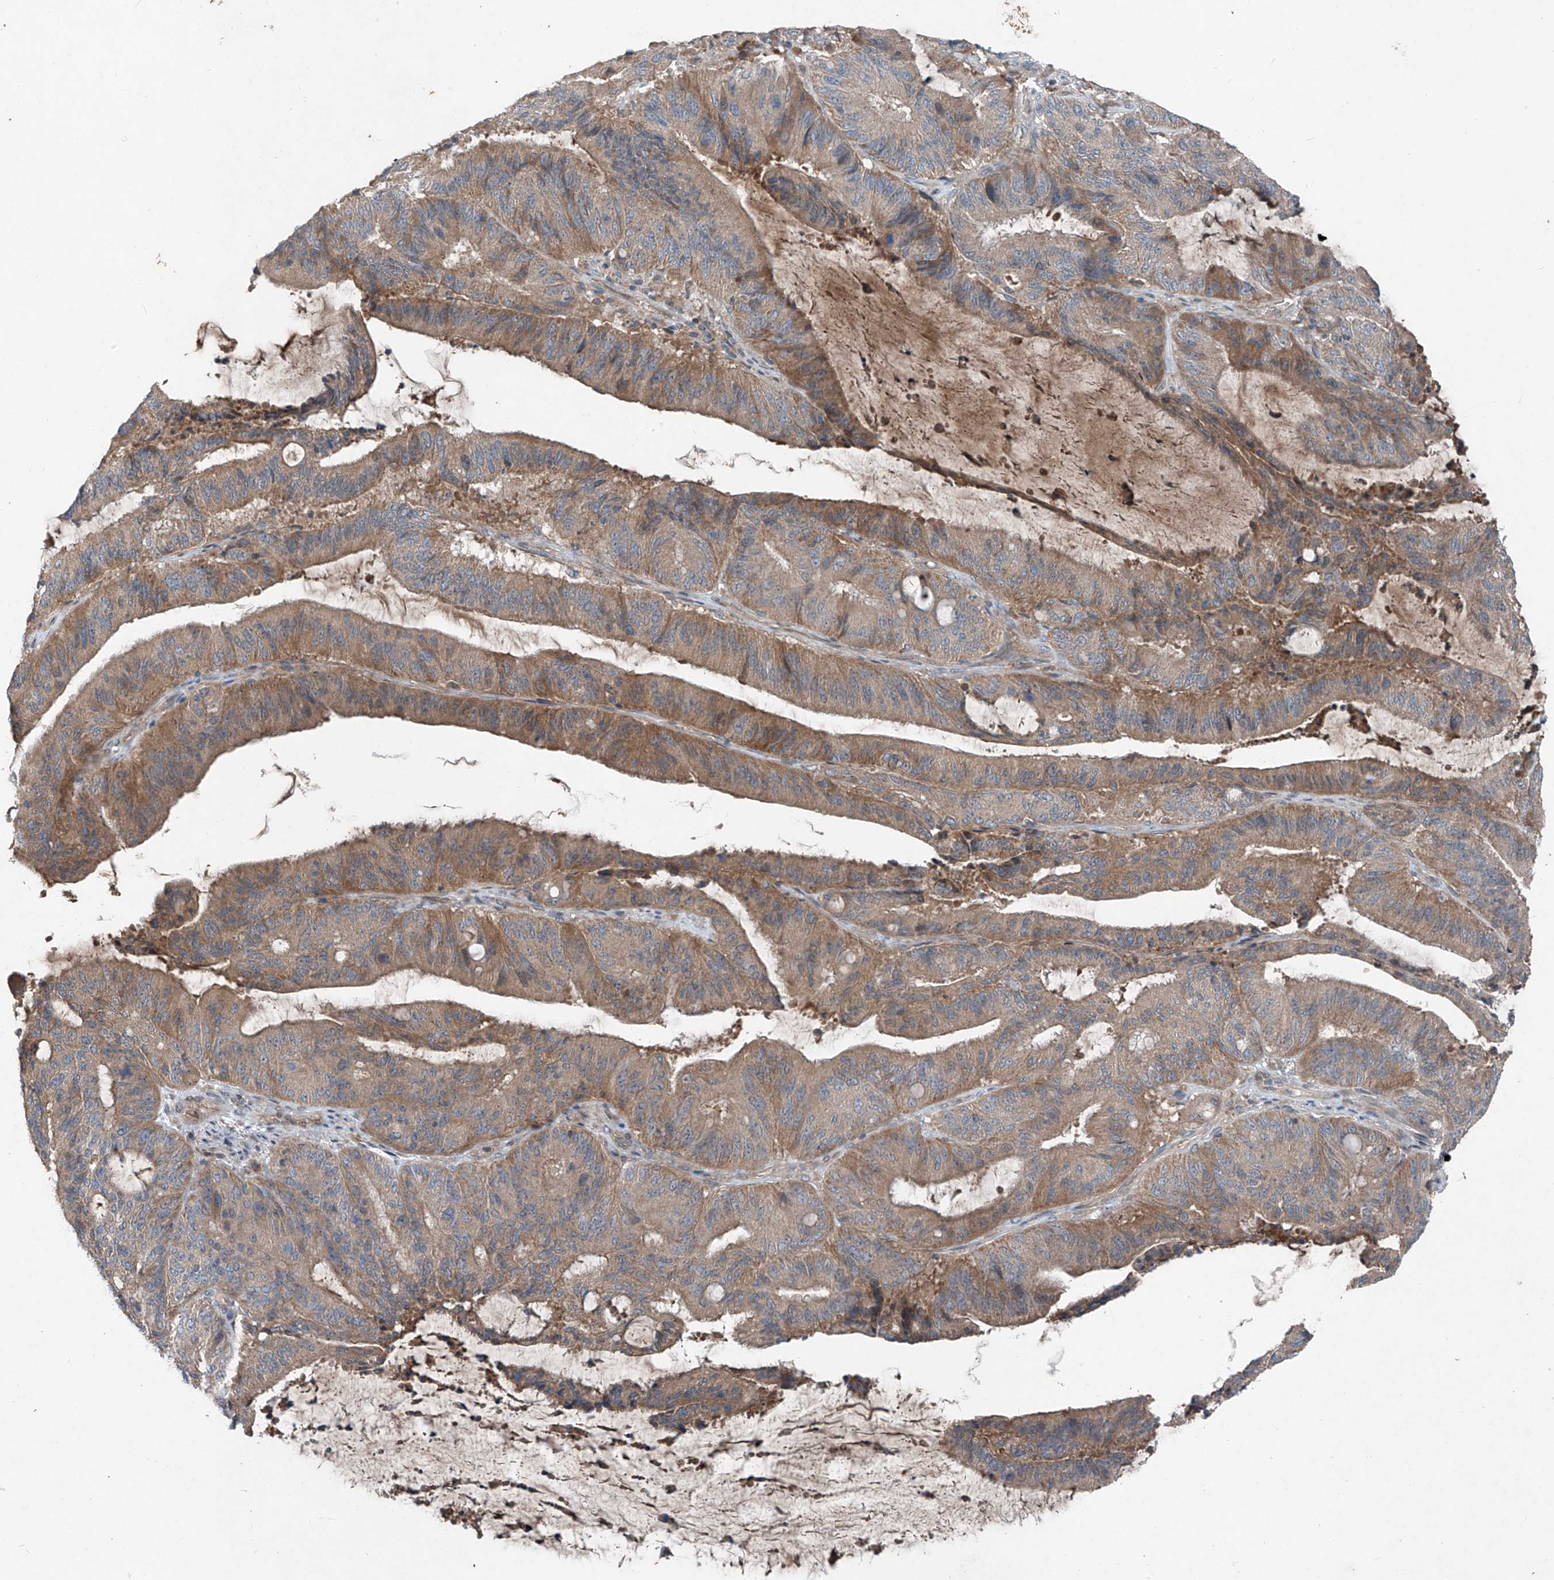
{"staining": {"intensity": "moderate", "quantity": ">75%", "location": "cytoplasmic/membranous"}, "tissue": "liver cancer", "cell_type": "Tumor cells", "image_type": "cancer", "snomed": [{"axis": "morphology", "description": "Normal tissue, NOS"}, {"axis": "morphology", "description": "Cholangiocarcinoma"}, {"axis": "topography", "description": "Liver"}, {"axis": "topography", "description": "Peripheral nerve tissue"}], "caption": "Immunohistochemical staining of liver cancer exhibits medium levels of moderate cytoplasmic/membranous positivity in approximately >75% of tumor cells.", "gene": "FOXRED2", "patient": {"sex": "female", "age": 73}}